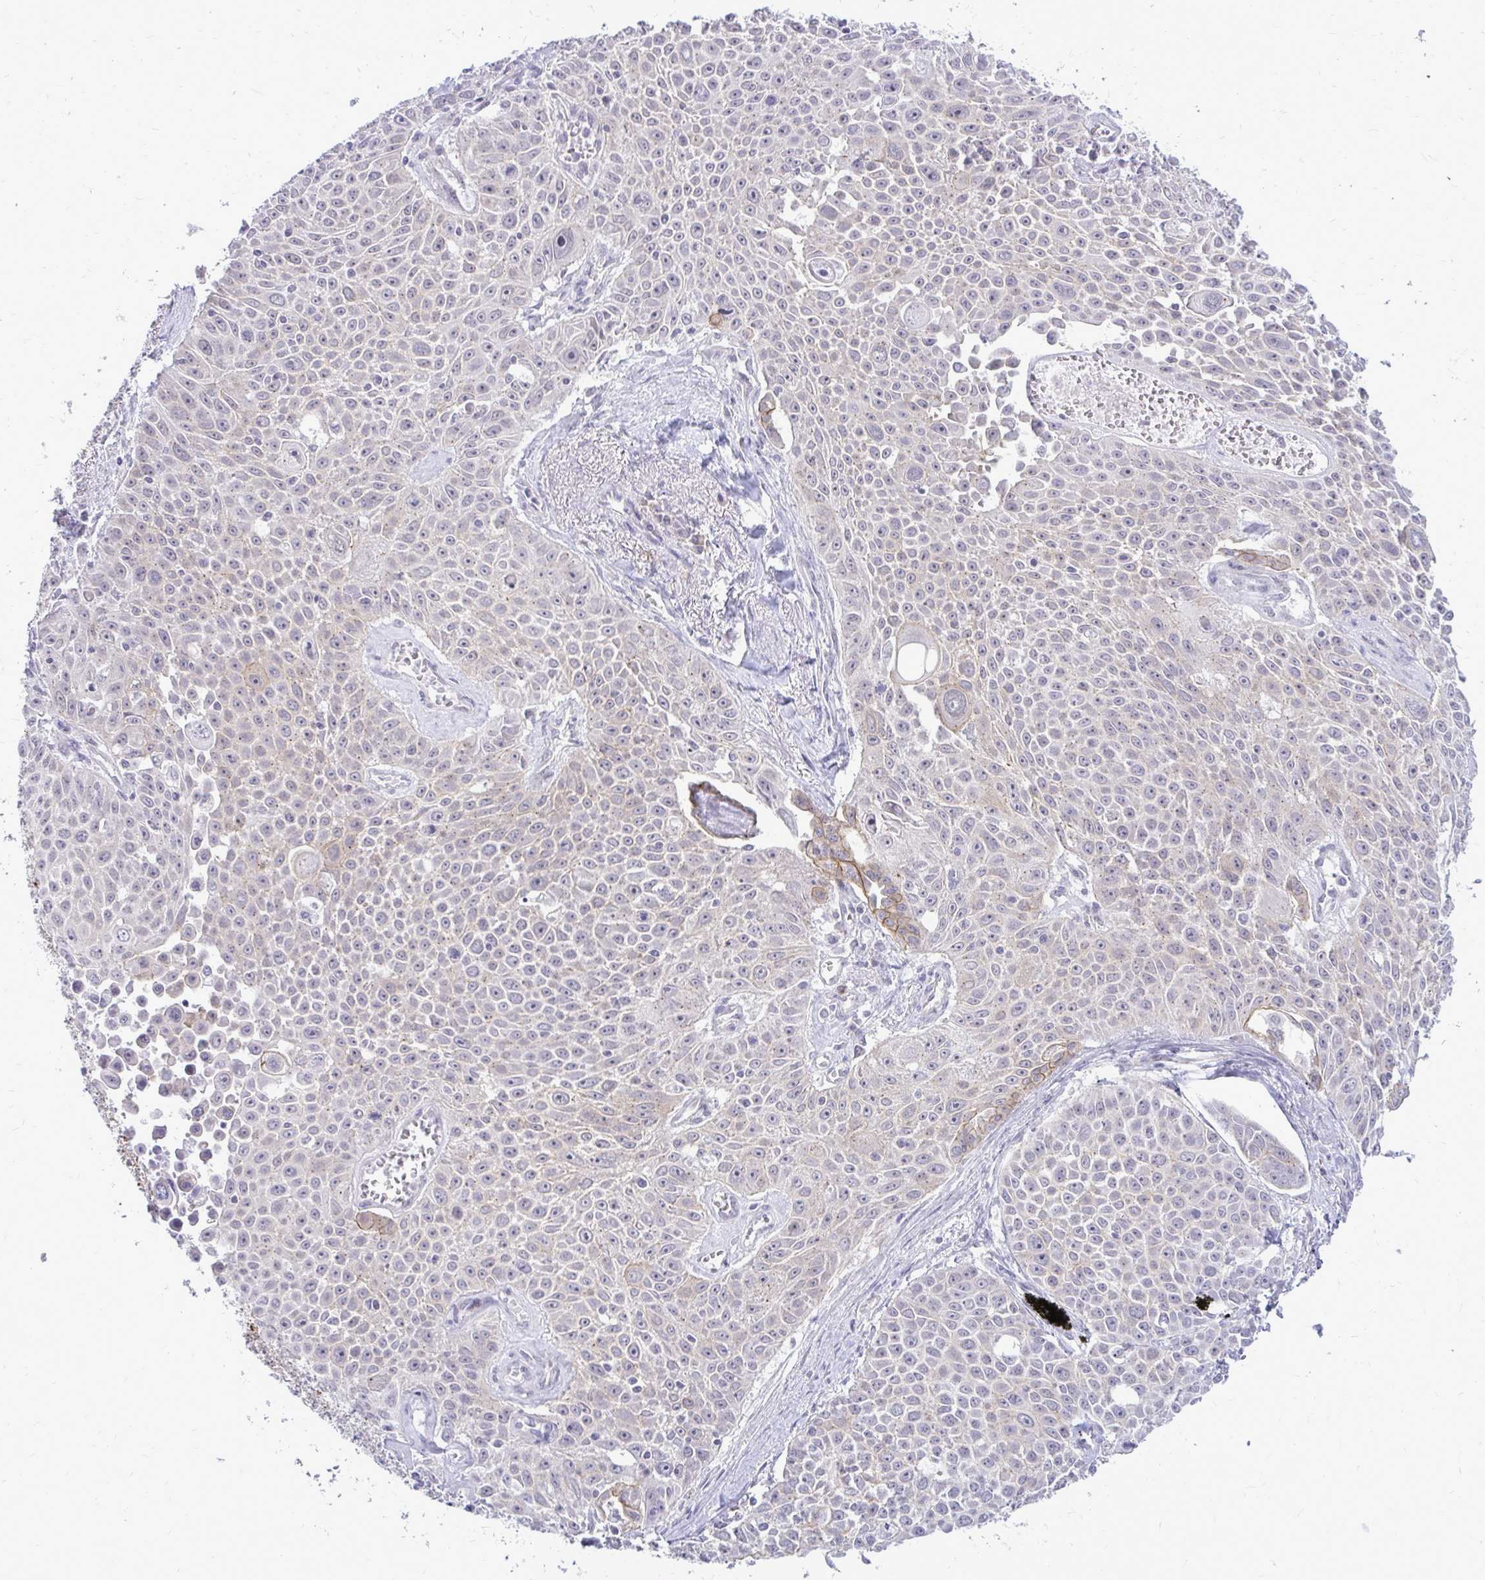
{"staining": {"intensity": "moderate", "quantity": "<25%", "location": "cytoplasmic/membranous"}, "tissue": "lung cancer", "cell_type": "Tumor cells", "image_type": "cancer", "snomed": [{"axis": "morphology", "description": "Squamous cell carcinoma, NOS"}, {"axis": "morphology", "description": "Squamous cell carcinoma, metastatic, NOS"}, {"axis": "topography", "description": "Lymph node"}, {"axis": "topography", "description": "Lung"}], "caption": "Human metastatic squamous cell carcinoma (lung) stained for a protein (brown) exhibits moderate cytoplasmic/membranous positive expression in about <25% of tumor cells.", "gene": "SPTBN2", "patient": {"sex": "female", "age": 62}}